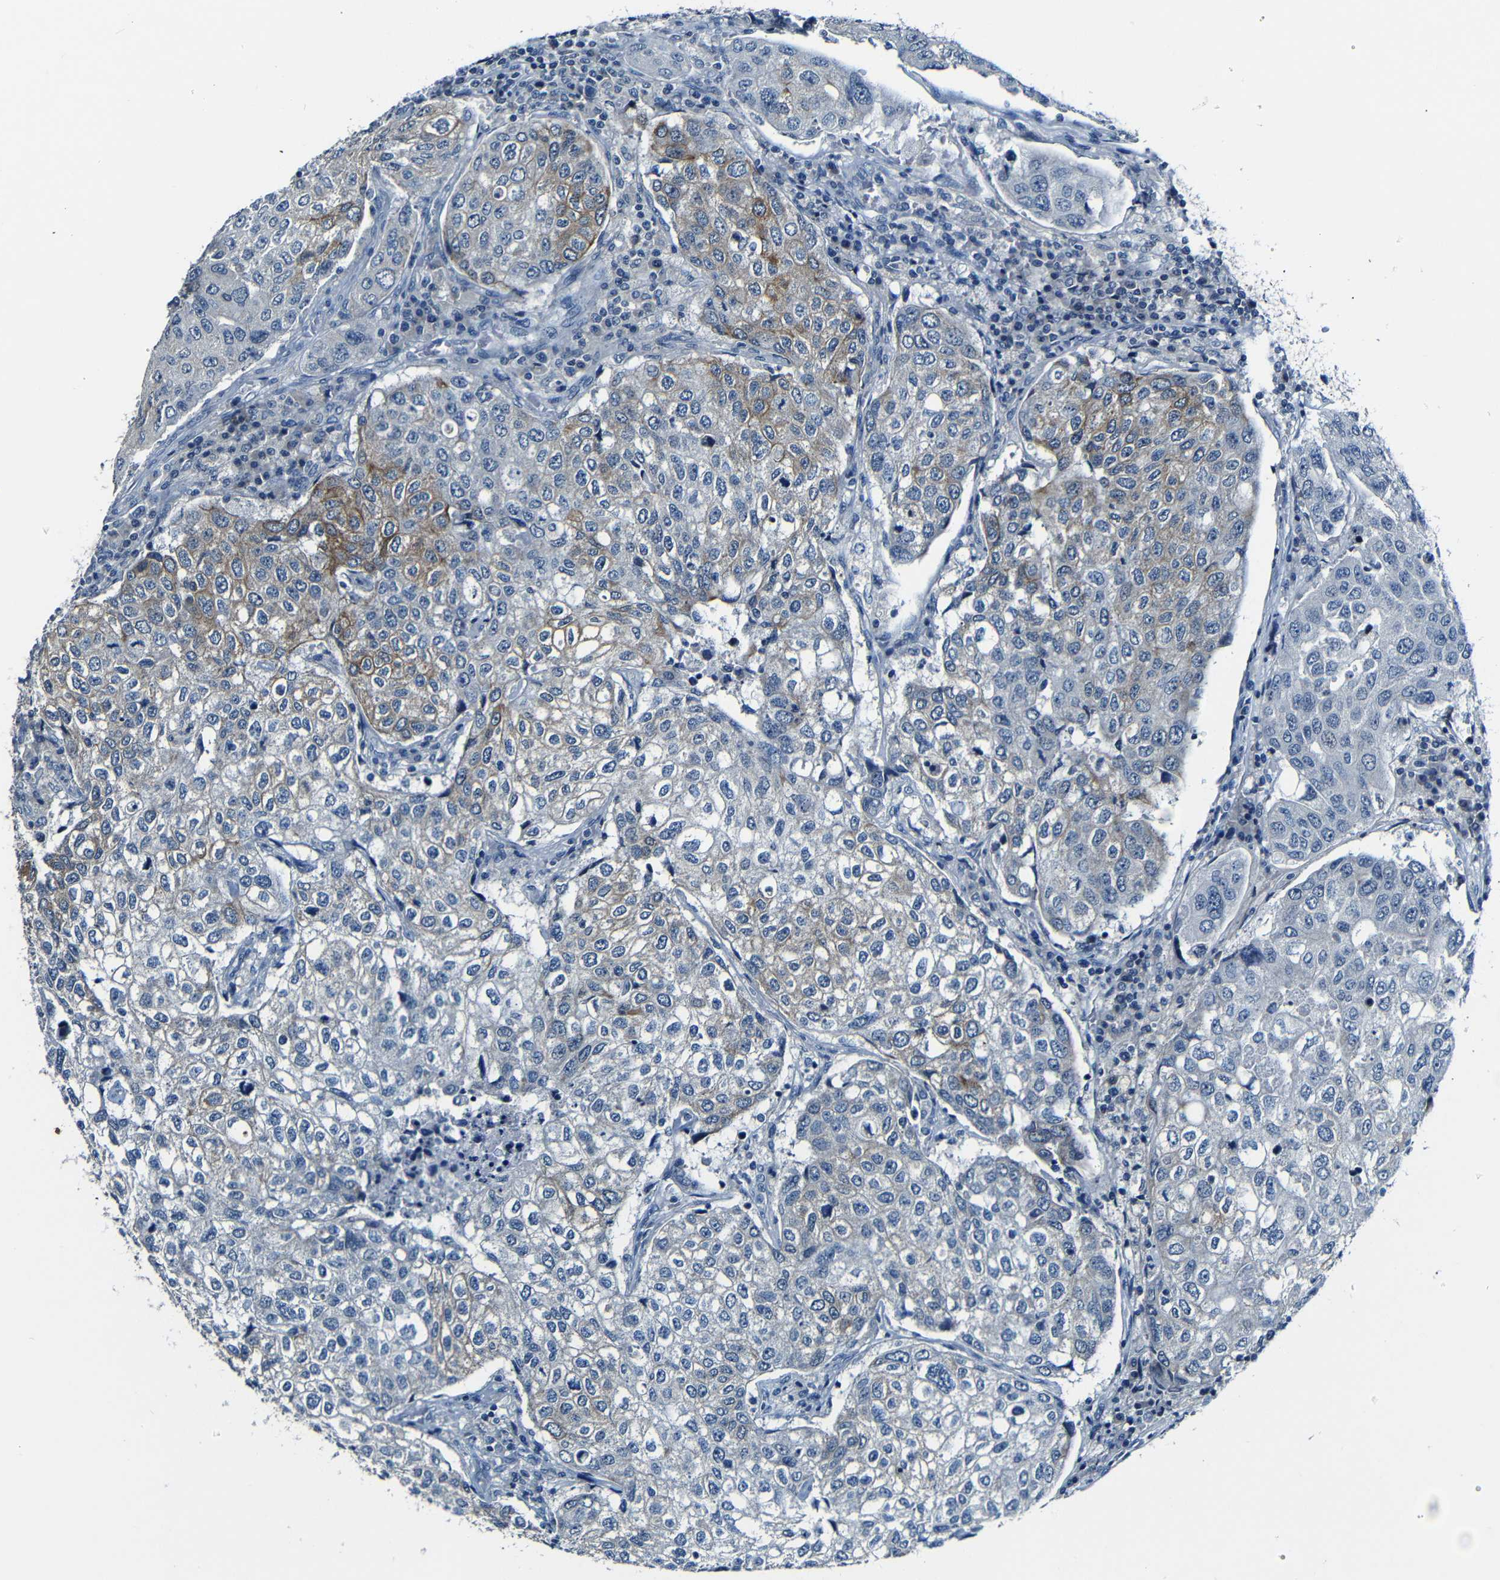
{"staining": {"intensity": "moderate", "quantity": "<25%", "location": "cytoplasmic/membranous"}, "tissue": "urothelial cancer", "cell_type": "Tumor cells", "image_type": "cancer", "snomed": [{"axis": "morphology", "description": "Urothelial carcinoma, High grade"}, {"axis": "topography", "description": "Lymph node"}, {"axis": "topography", "description": "Urinary bladder"}], "caption": "Urothelial cancer stained with a brown dye shows moderate cytoplasmic/membranous positive staining in about <25% of tumor cells.", "gene": "ANK3", "patient": {"sex": "male", "age": 51}}